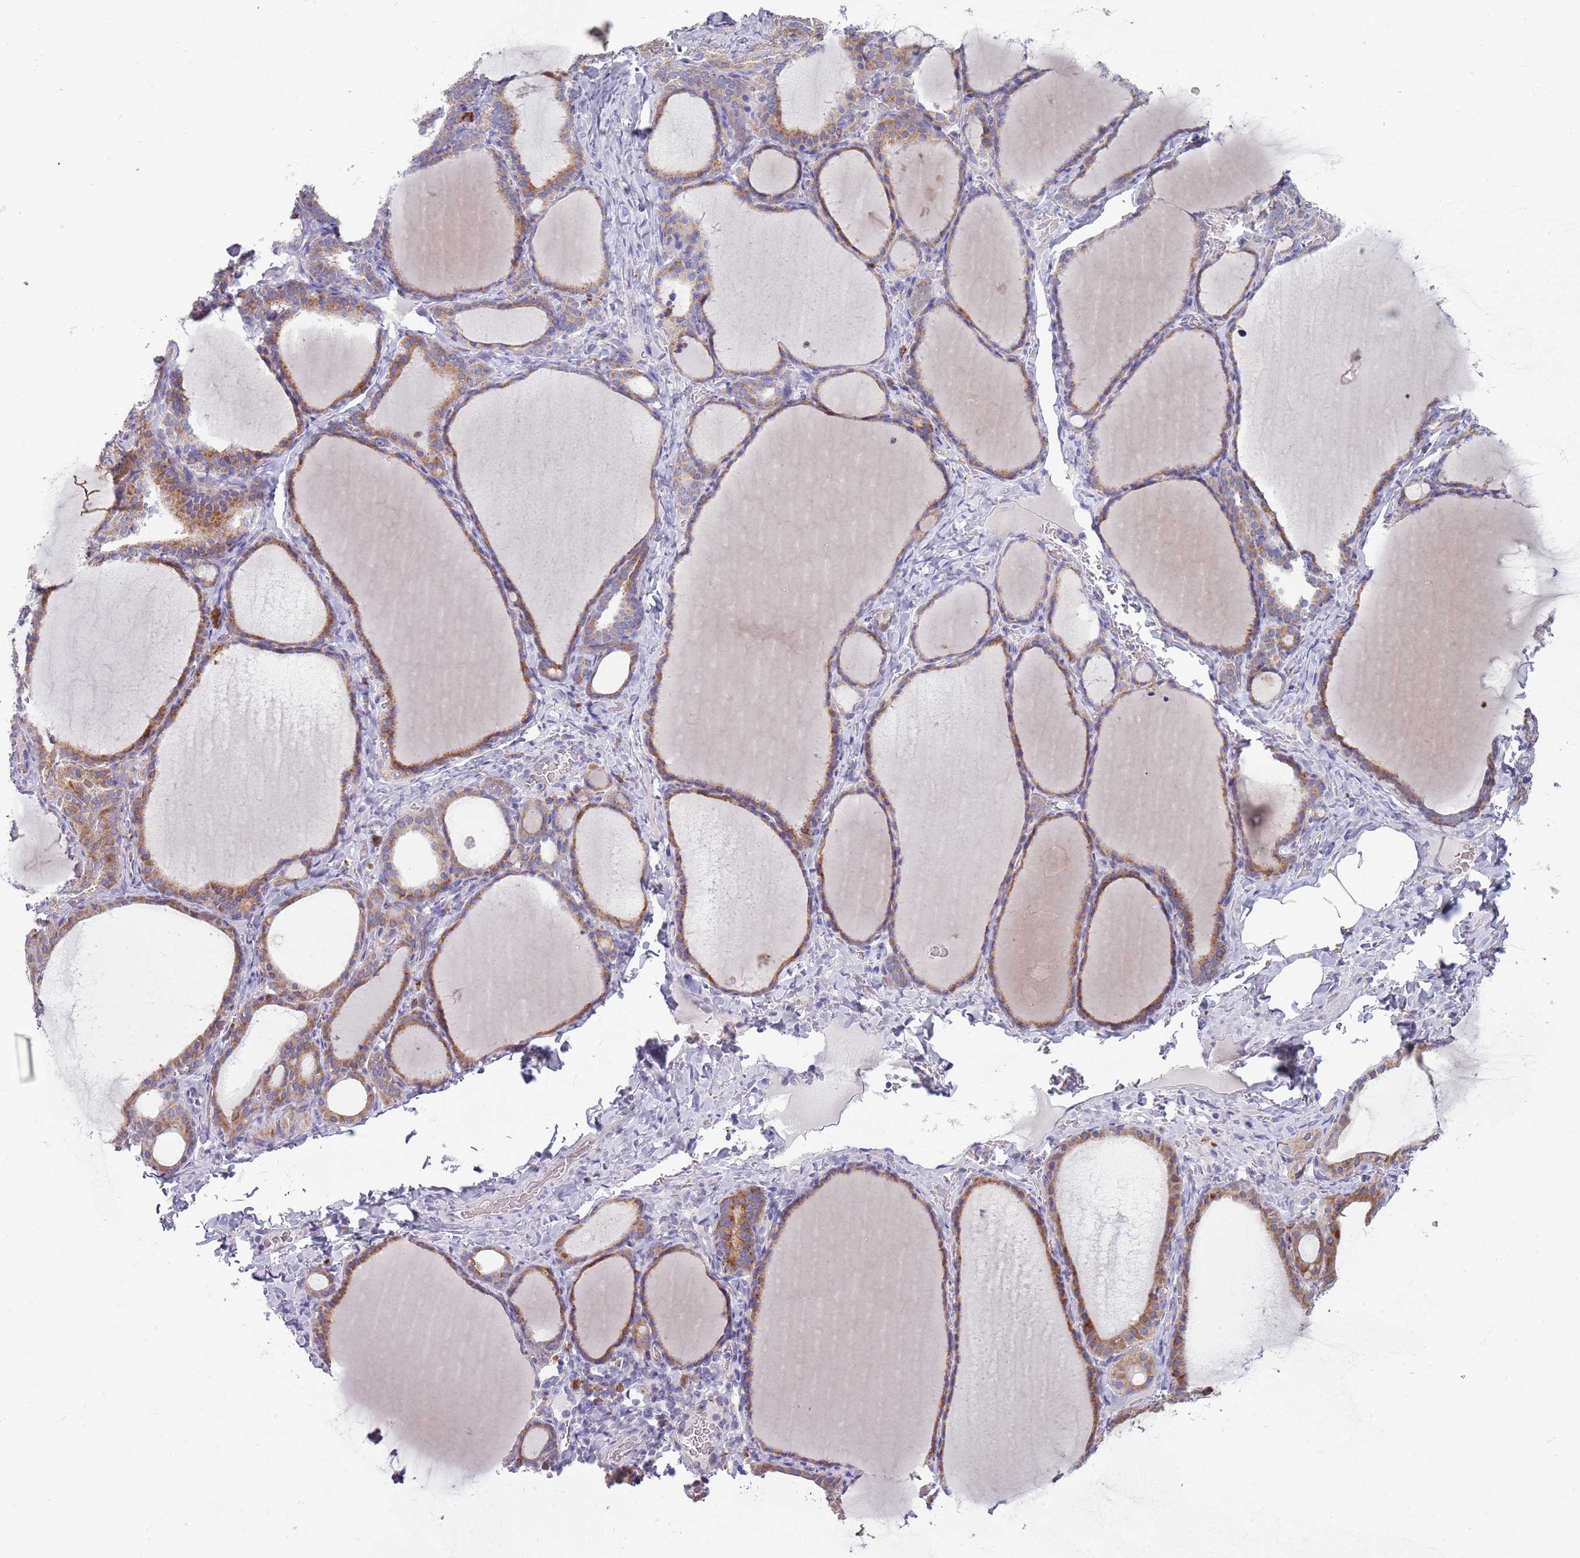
{"staining": {"intensity": "moderate", "quantity": ">75%", "location": "cytoplasmic/membranous"}, "tissue": "thyroid gland", "cell_type": "Glandular cells", "image_type": "normal", "snomed": [{"axis": "morphology", "description": "Normal tissue, NOS"}, {"axis": "topography", "description": "Thyroid gland"}], "caption": "Thyroid gland stained with DAB (3,3'-diaminobenzidine) immunohistochemistry (IHC) exhibits medium levels of moderate cytoplasmic/membranous positivity in about >75% of glandular cells.", "gene": "LTB", "patient": {"sex": "female", "age": 39}}